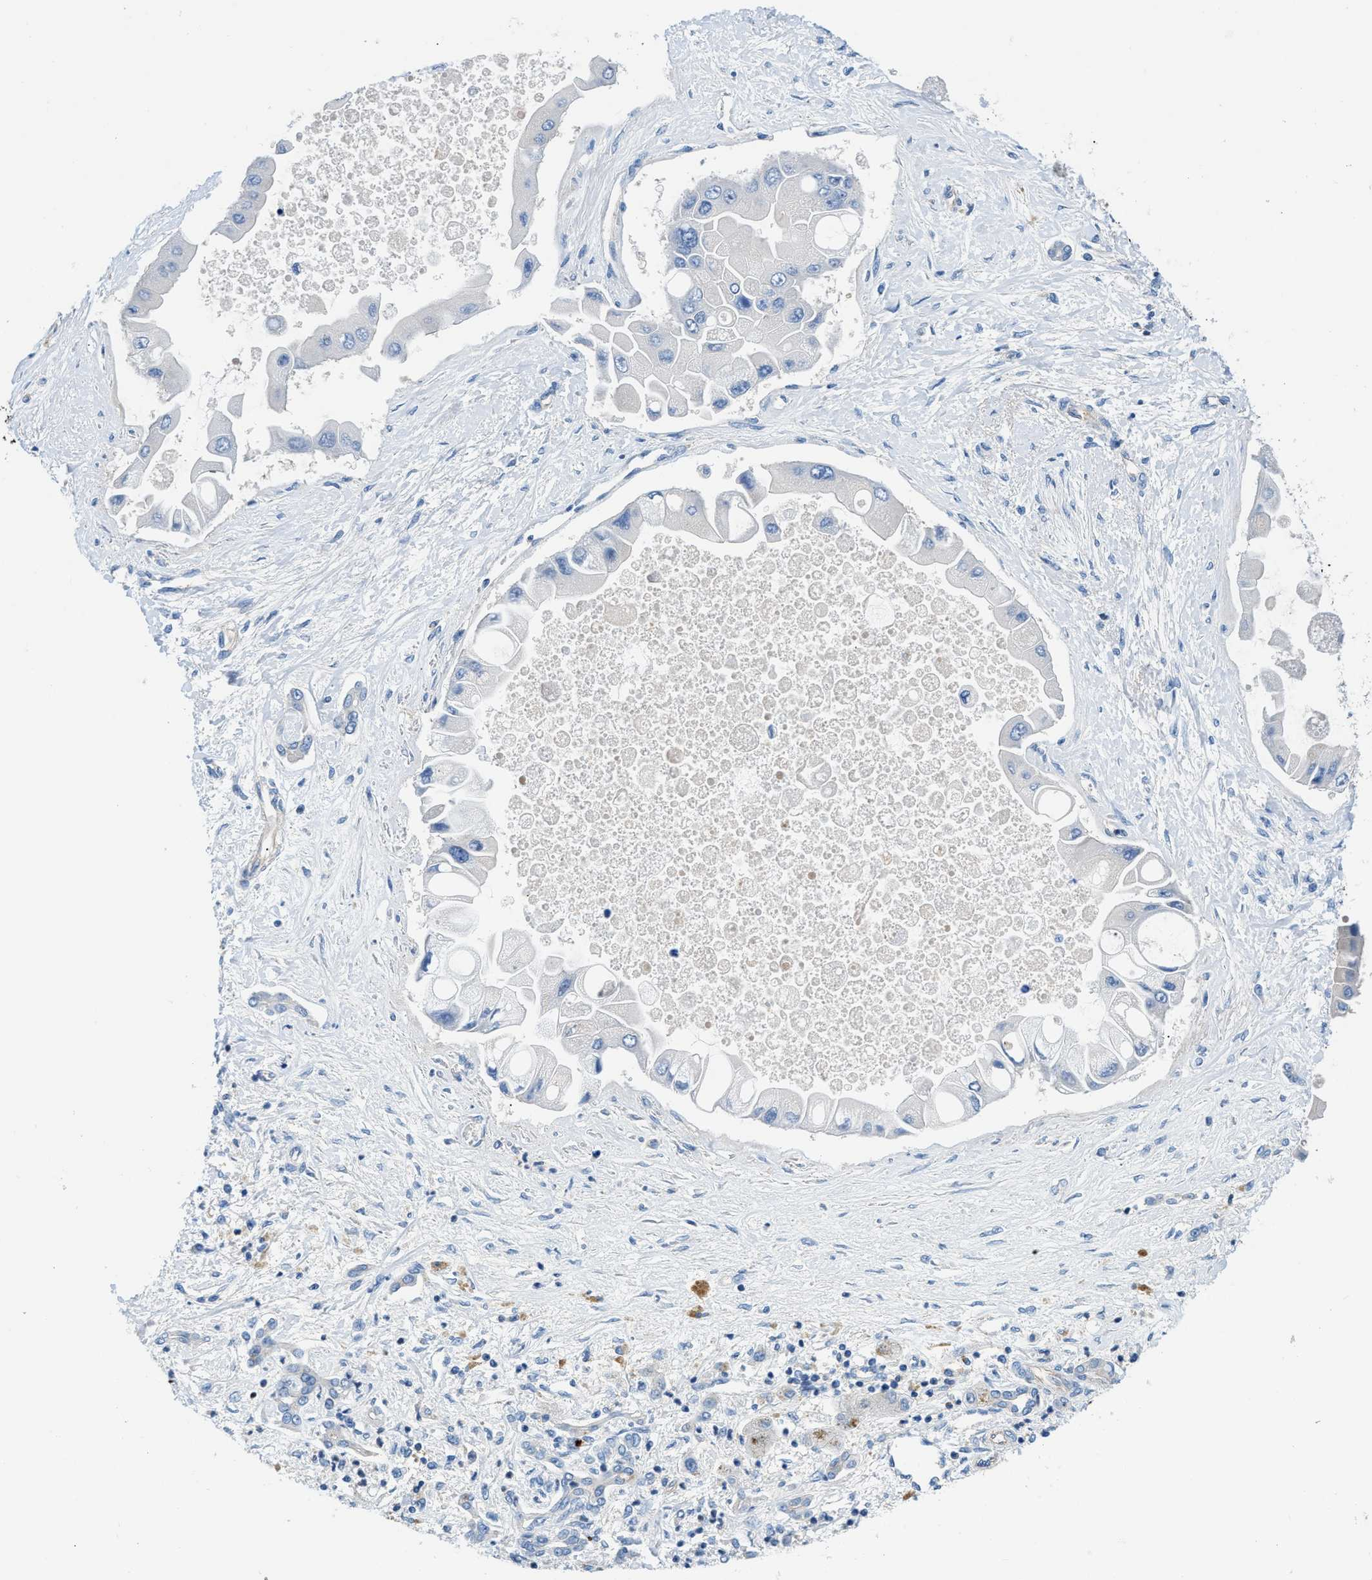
{"staining": {"intensity": "negative", "quantity": "none", "location": "none"}, "tissue": "liver cancer", "cell_type": "Tumor cells", "image_type": "cancer", "snomed": [{"axis": "morphology", "description": "Cholangiocarcinoma"}, {"axis": "topography", "description": "Liver"}], "caption": "Liver cancer was stained to show a protein in brown. There is no significant expression in tumor cells. (Stains: DAB IHC with hematoxylin counter stain, Microscopy: brightfield microscopy at high magnification).", "gene": "ORAI1", "patient": {"sex": "male", "age": 50}}